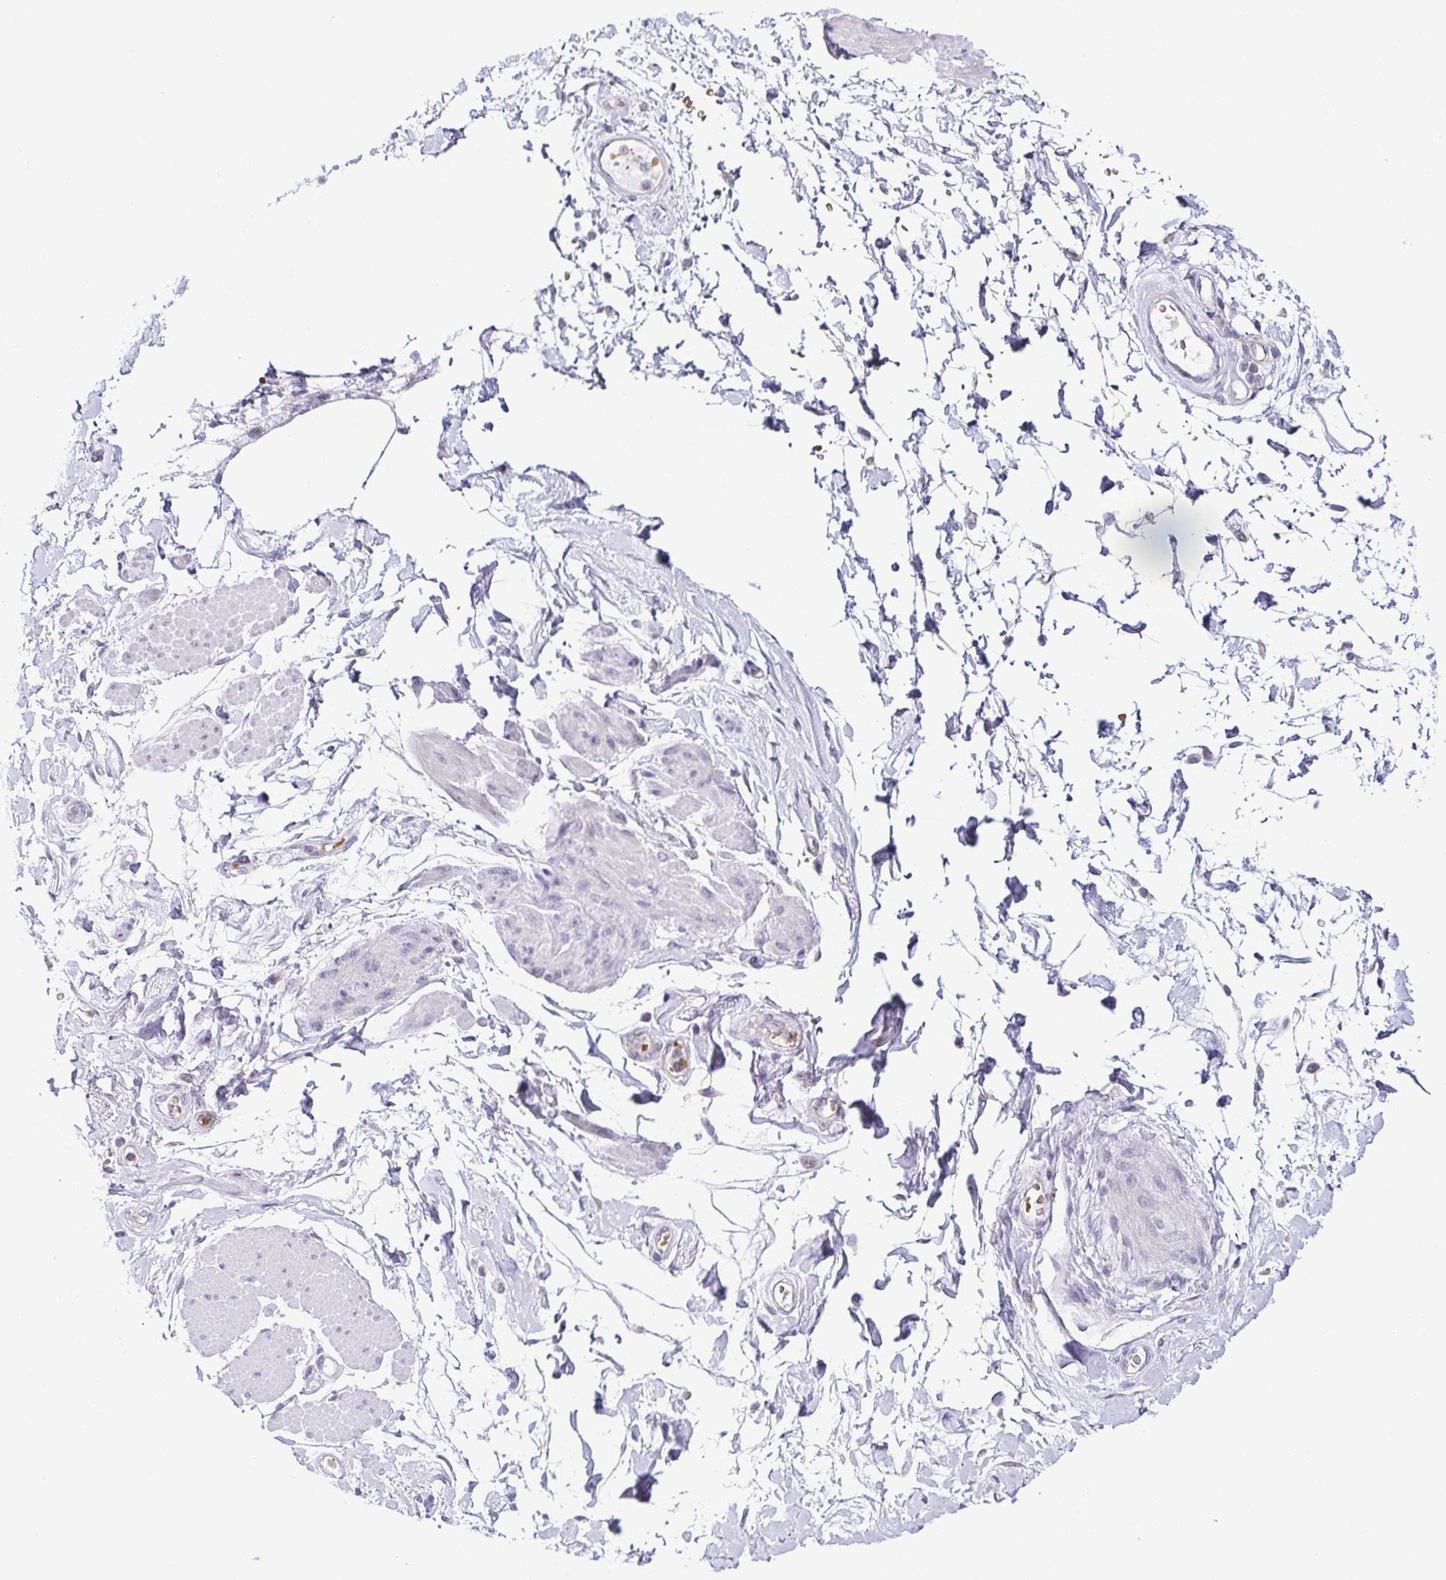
{"staining": {"intensity": "negative", "quantity": "none", "location": "none"}, "tissue": "adipose tissue", "cell_type": "Adipocytes", "image_type": "normal", "snomed": [{"axis": "morphology", "description": "Normal tissue, NOS"}, {"axis": "topography", "description": "Urinary bladder"}, {"axis": "topography", "description": "Peripheral nerve tissue"}], "caption": "Protein analysis of normal adipose tissue demonstrates no significant staining in adipocytes. (Stains: DAB (3,3'-diaminobenzidine) IHC with hematoxylin counter stain, Microscopy: brightfield microscopy at high magnification).", "gene": "FAM162B", "patient": {"sex": "female", "age": 60}}